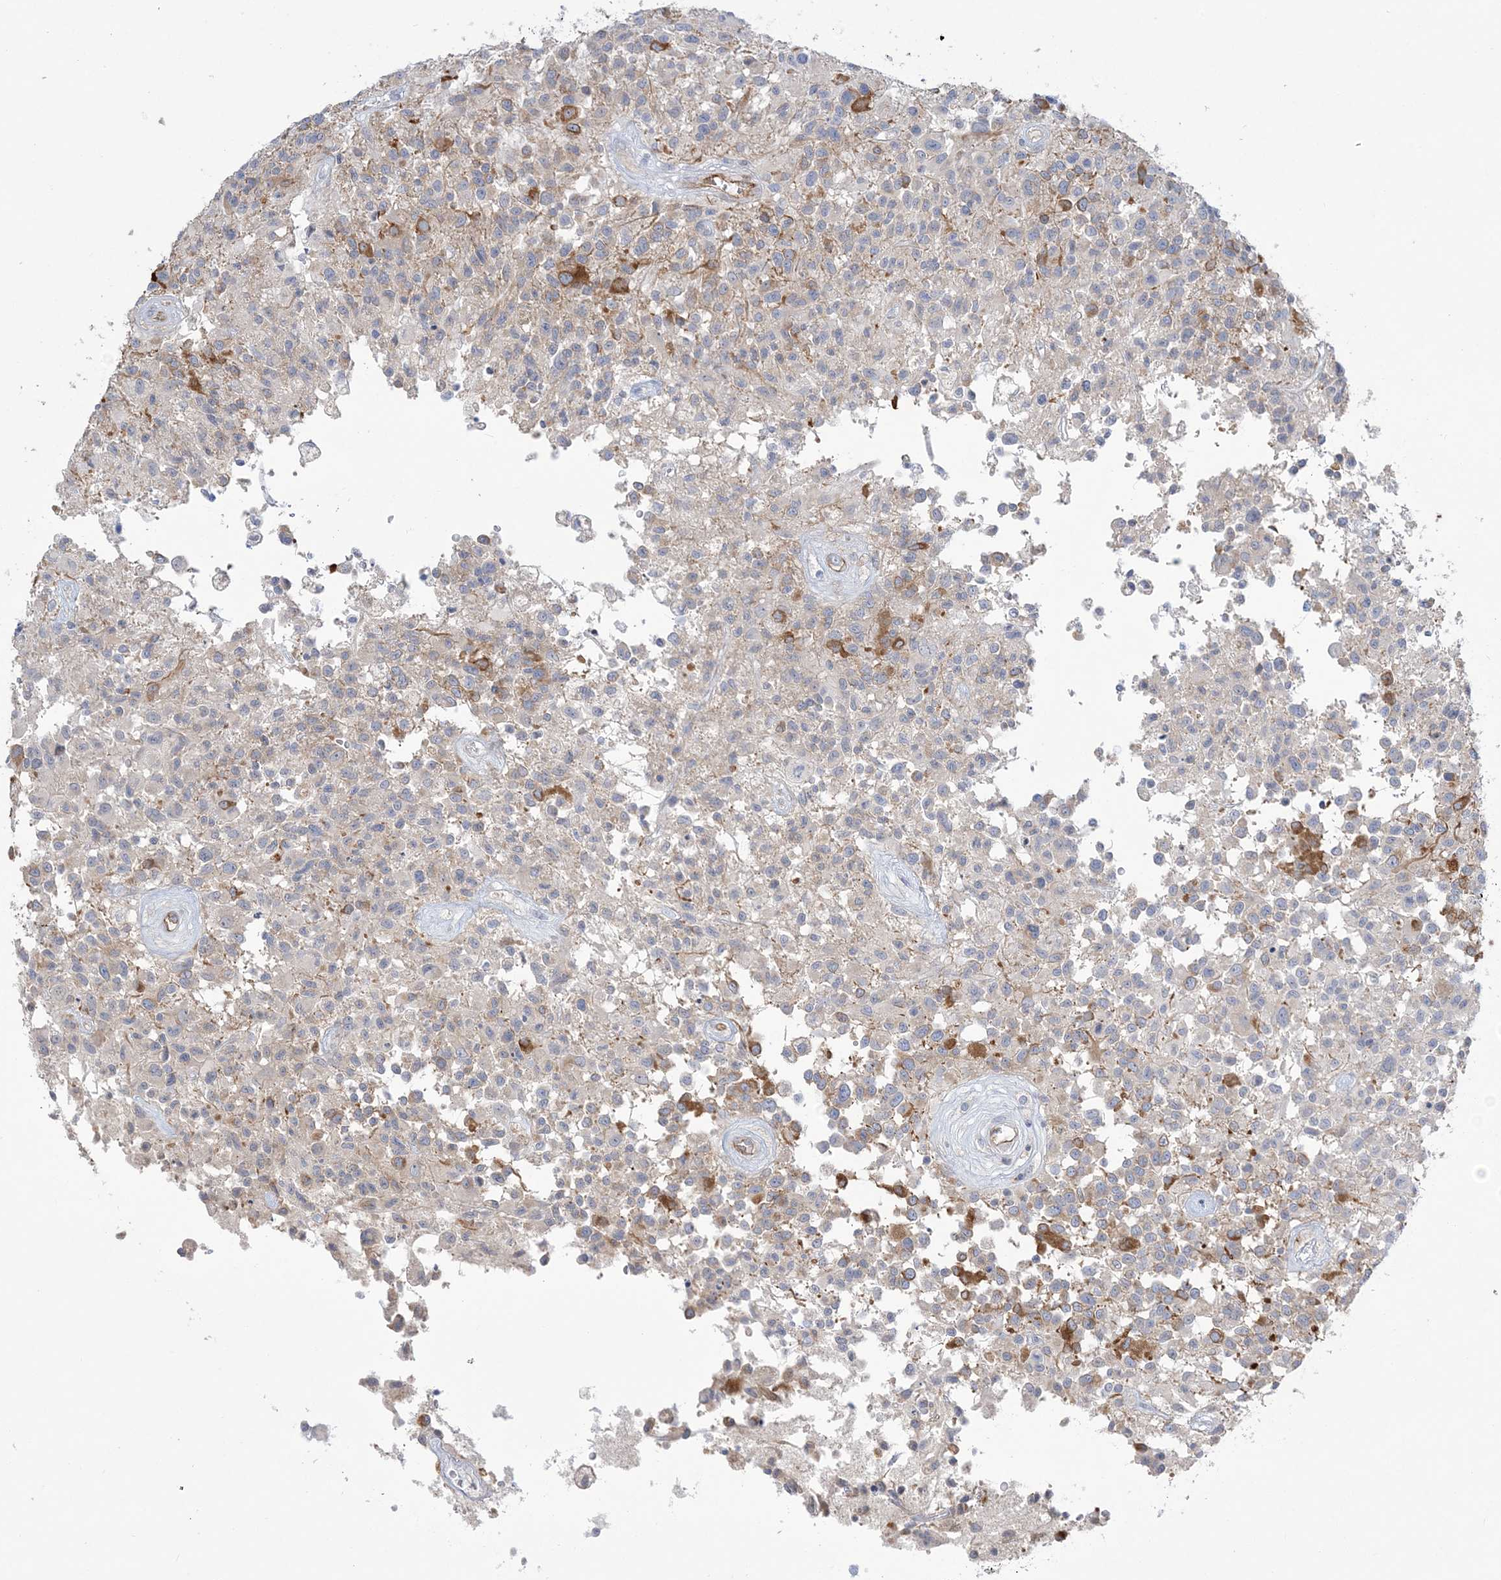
{"staining": {"intensity": "weak", "quantity": "<25%", "location": "cytoplasmic/membranous"}, "tissue": "glioma", "cell_type": "Tumor cells", "image_type": "cancer", "snomed": [{"axis": "morphology", "description": "Glioma, malignant, High grade"}, {"axis": "morphology", "description": "Glioblastoma, NOS"}, {"axis": "topography", "description": "Brain"}], "caption": "Tumor cells are negative for brown protein staining in glioblastoma.", "gene": "FARSB", "patient": {"sex": "male", "age": 60}}